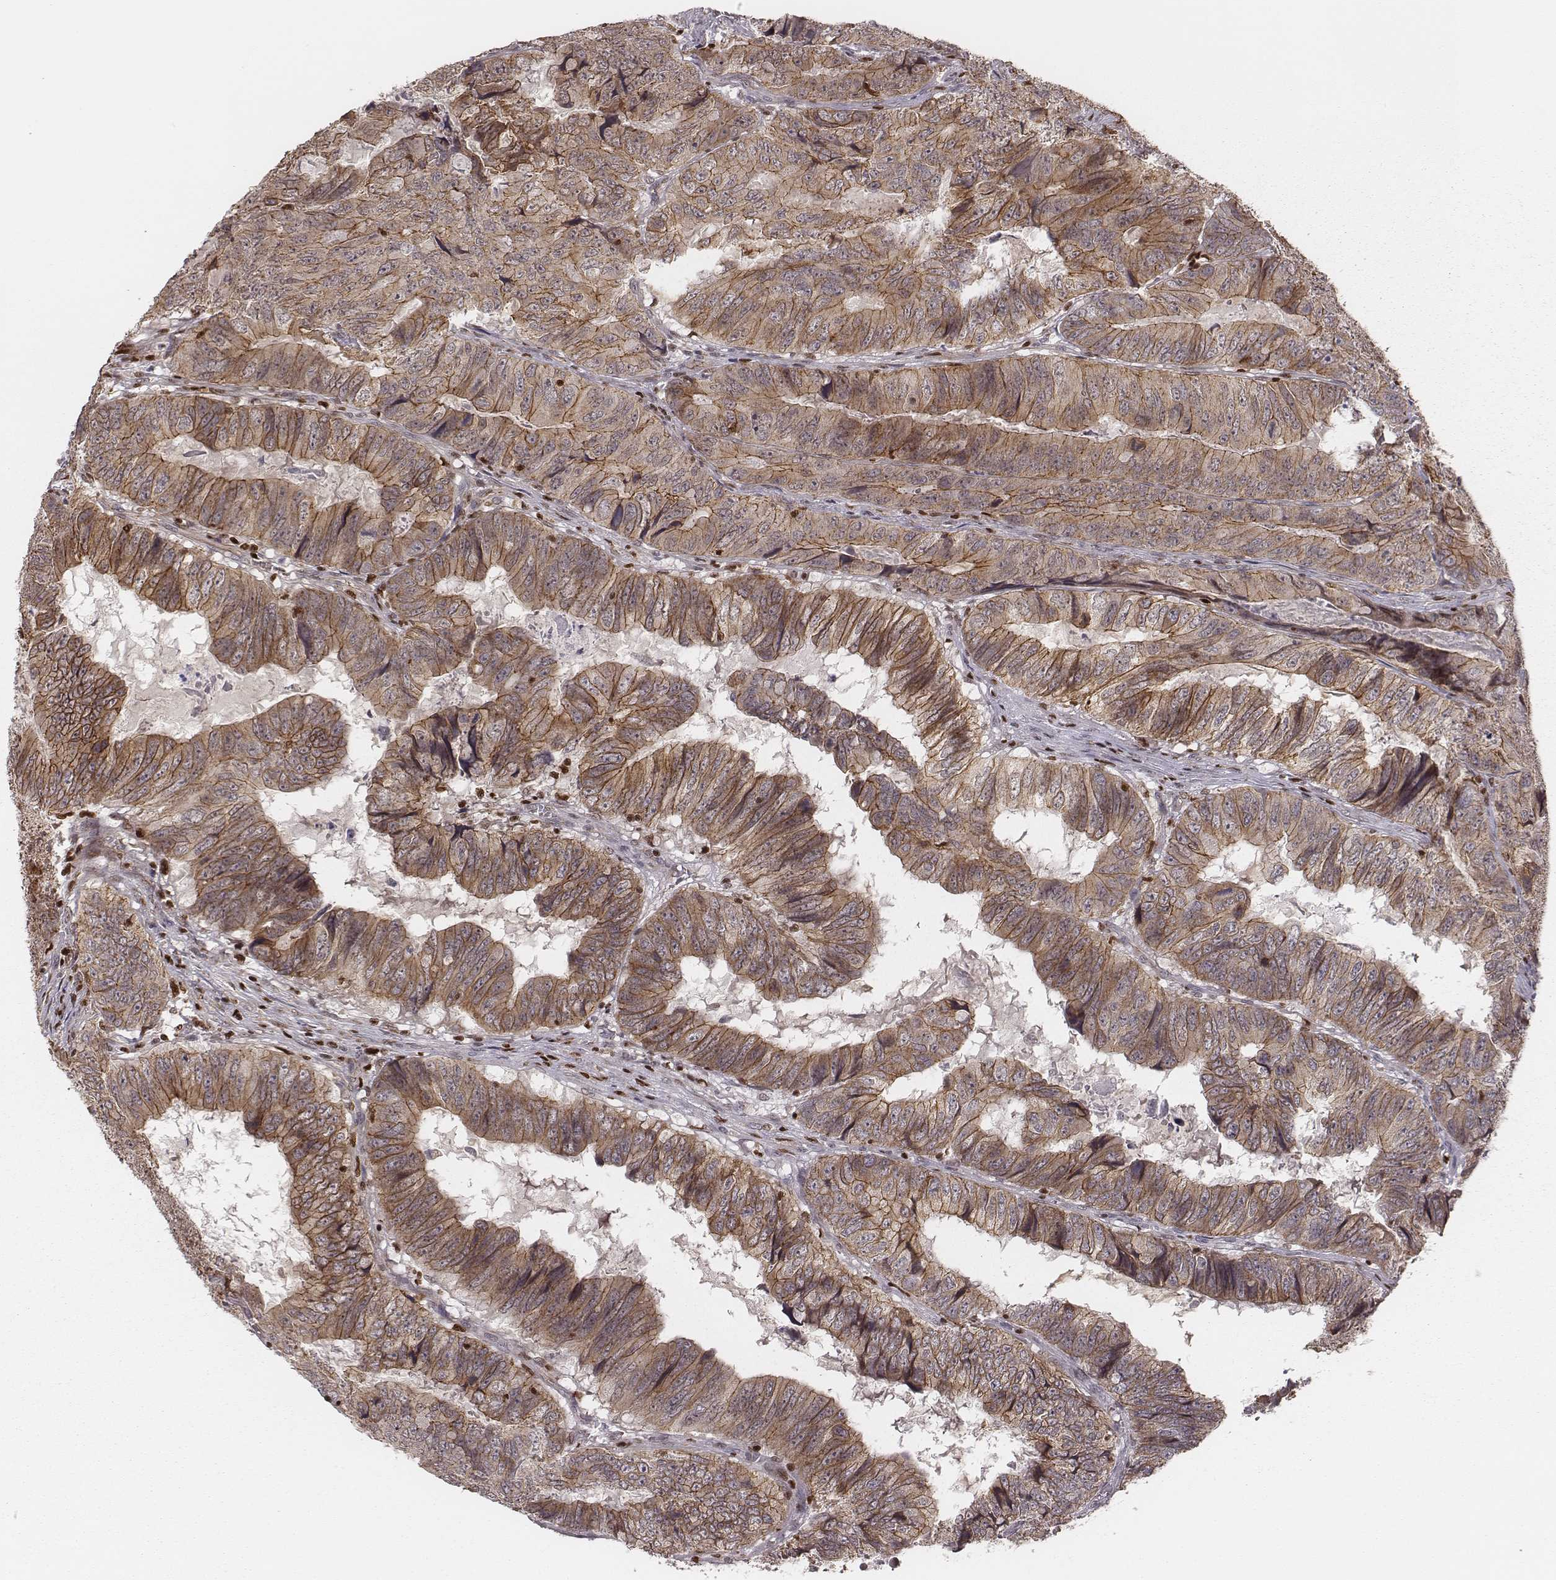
{"staining": {"intensity": "moderate", "quantity": ">75%", "location": "cytoplasmic/membranous"}, "tissue": "colorectal cancer", "cell_type": "Tumor cells", "image_type": "cancer", "snomed": [{"axis": "morphology", "description": "Adenocarcinoma, NOS"}, {"axis": "topography", "description": "Colon"}], "caption": "An image of human colorectal adenocarcinoma stained for a protein exhibits moderate cytoplasmic/membranous brown staining in tumor cells.", "gene": "WDR59", "patient": {"sex": "male", "age": 79}}